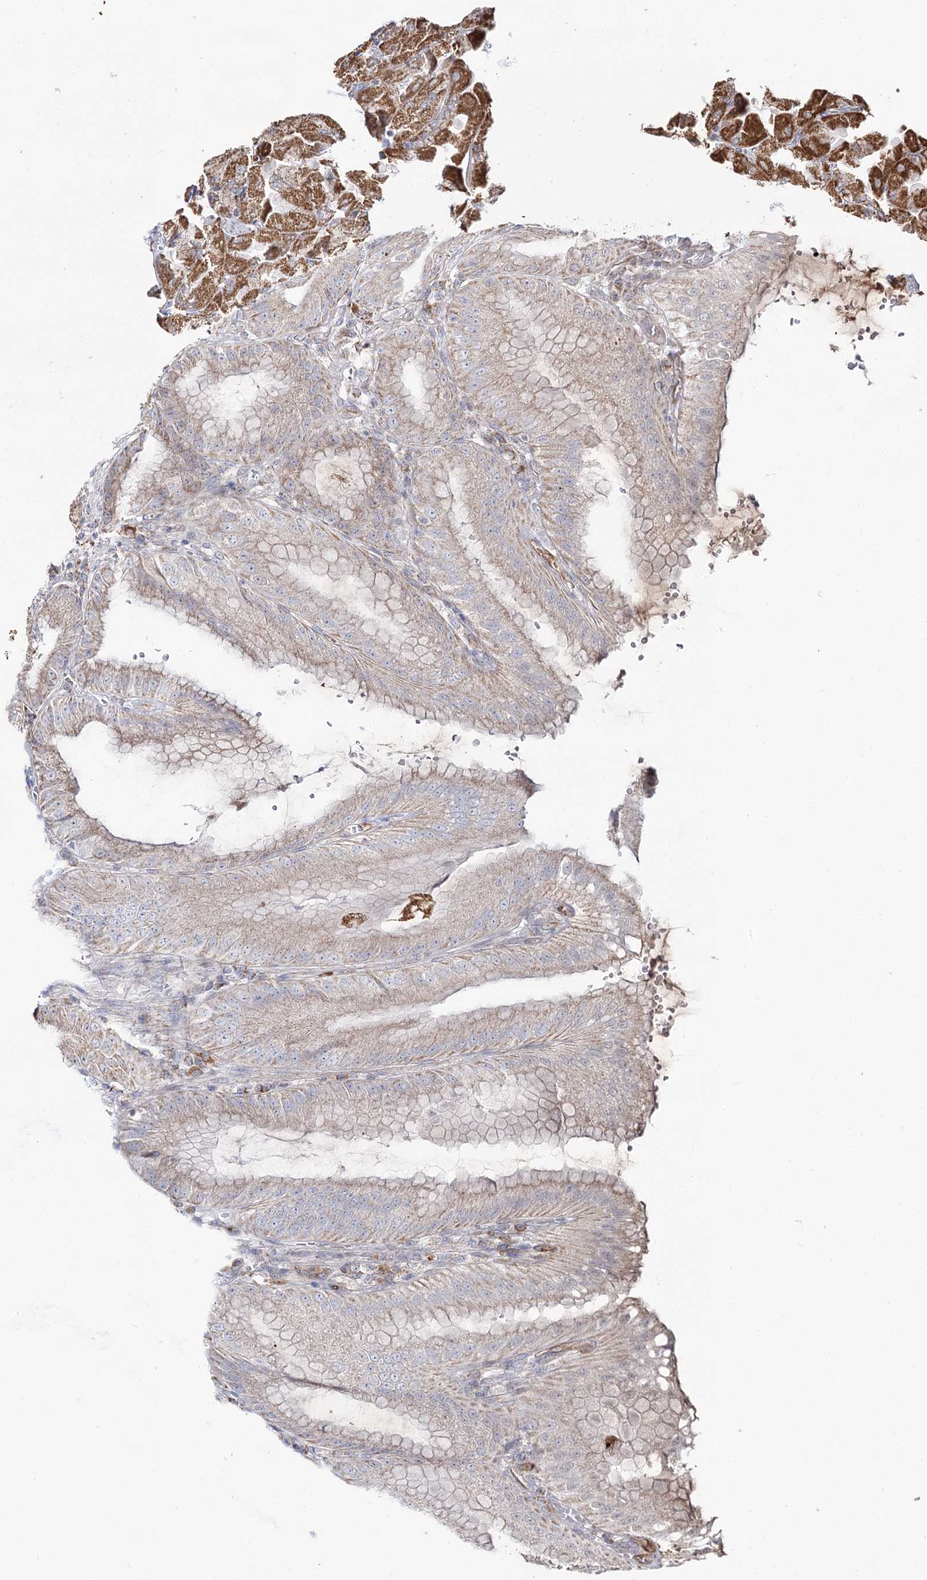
{"staining": {"intensity": "strong", "quantity": "25%-75%", "location": "cytoplasmic/membranous"}, "tissue": "stomach", "cell_type": "Glandular cells", "image_type": "normal", "snomed": [{"axis": "morphology", "description": "Normal tissue, NOS"}, {"axis": "topography", "description": "Stomach, upper"}, {"axis": "topography", "description": "Stomach, lower"}], "caption": "DAB immunohistochemical staining of unremarkable human stomach exhibits strong cytoplasmic/membranous protein expression in about 25%-75% of glandular cells.", "gene": "CBR4", "patient": {"sex": "male", "age": 71}}